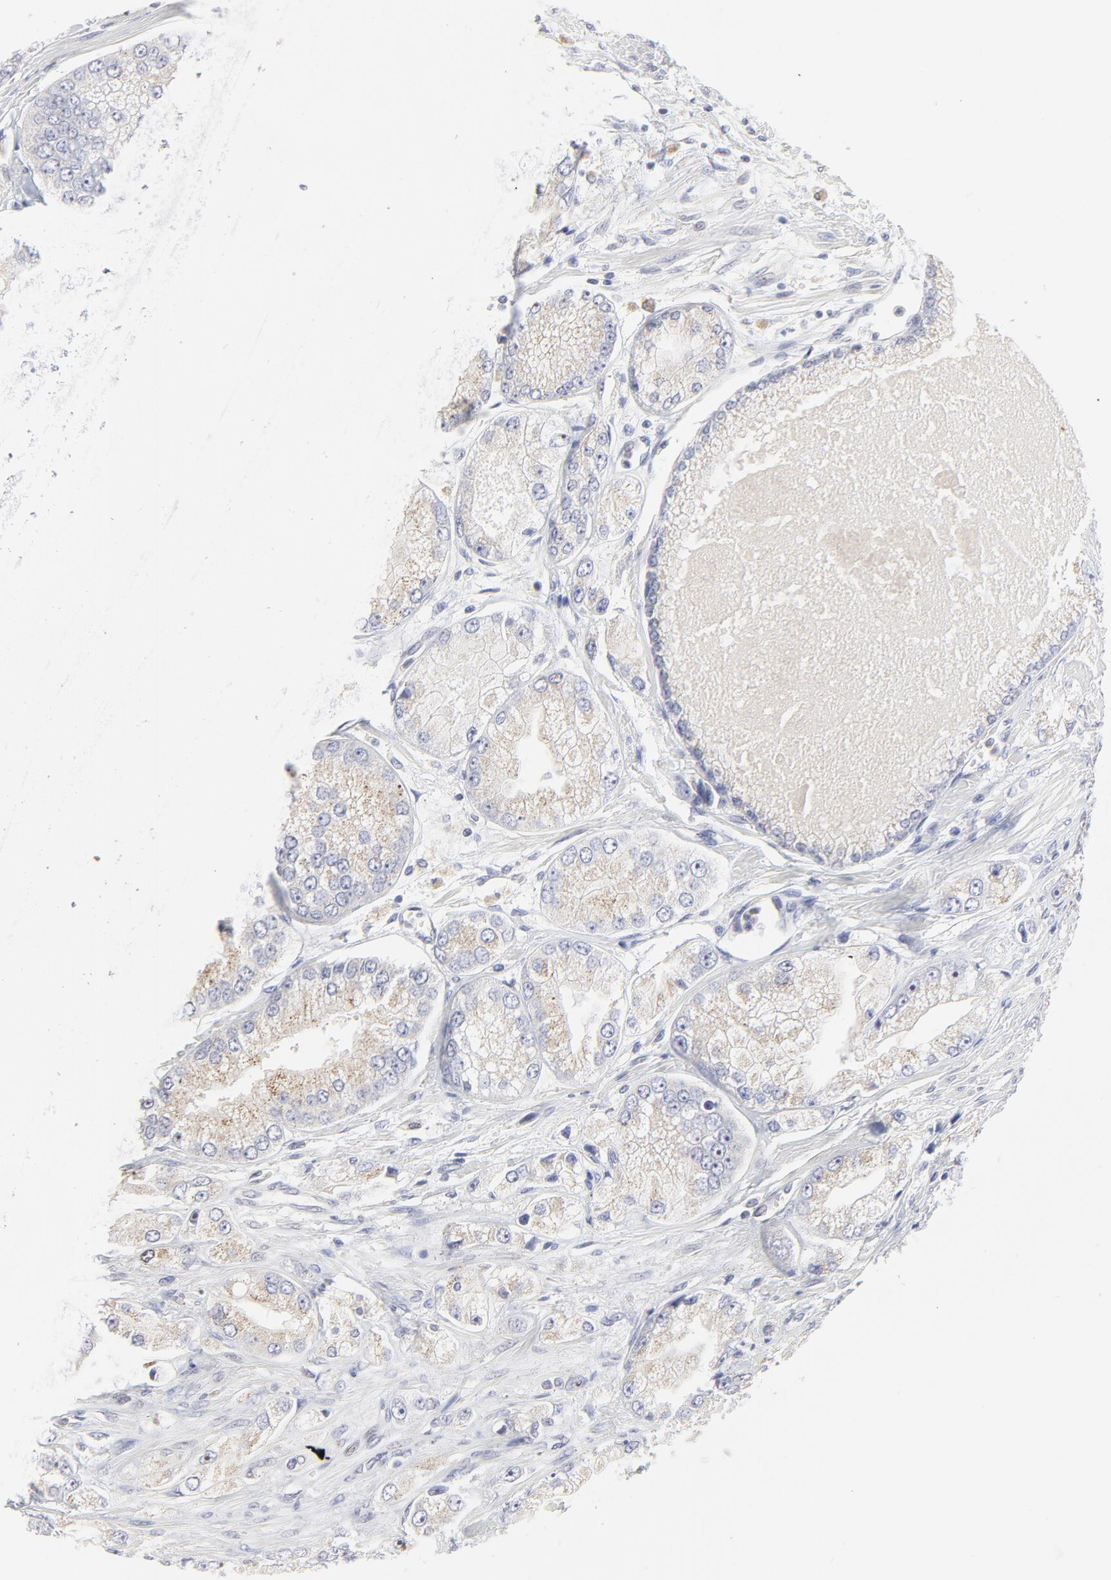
{"staining": {"intensity": "weak", "quantity": "25%-75%", "location": "cytoplasmic/membranous"}, "tissue": "prostate cancer", "cell_type": "Tumor cells", "image_type": "cancer", "snomed": [{"axis": "morphology", "description": "Adenocarcinoma, Medium grade"}, {"axis": "topography", "description": "Prostate"}], "caption": "Brown immunohistochemical staining in prostate cancer displays weak cytoplasmic/membranous staining in about 25%-75% of tumor cells.", "gene": "NCAPH", "patient": {"sex": "male", "age": 72}}